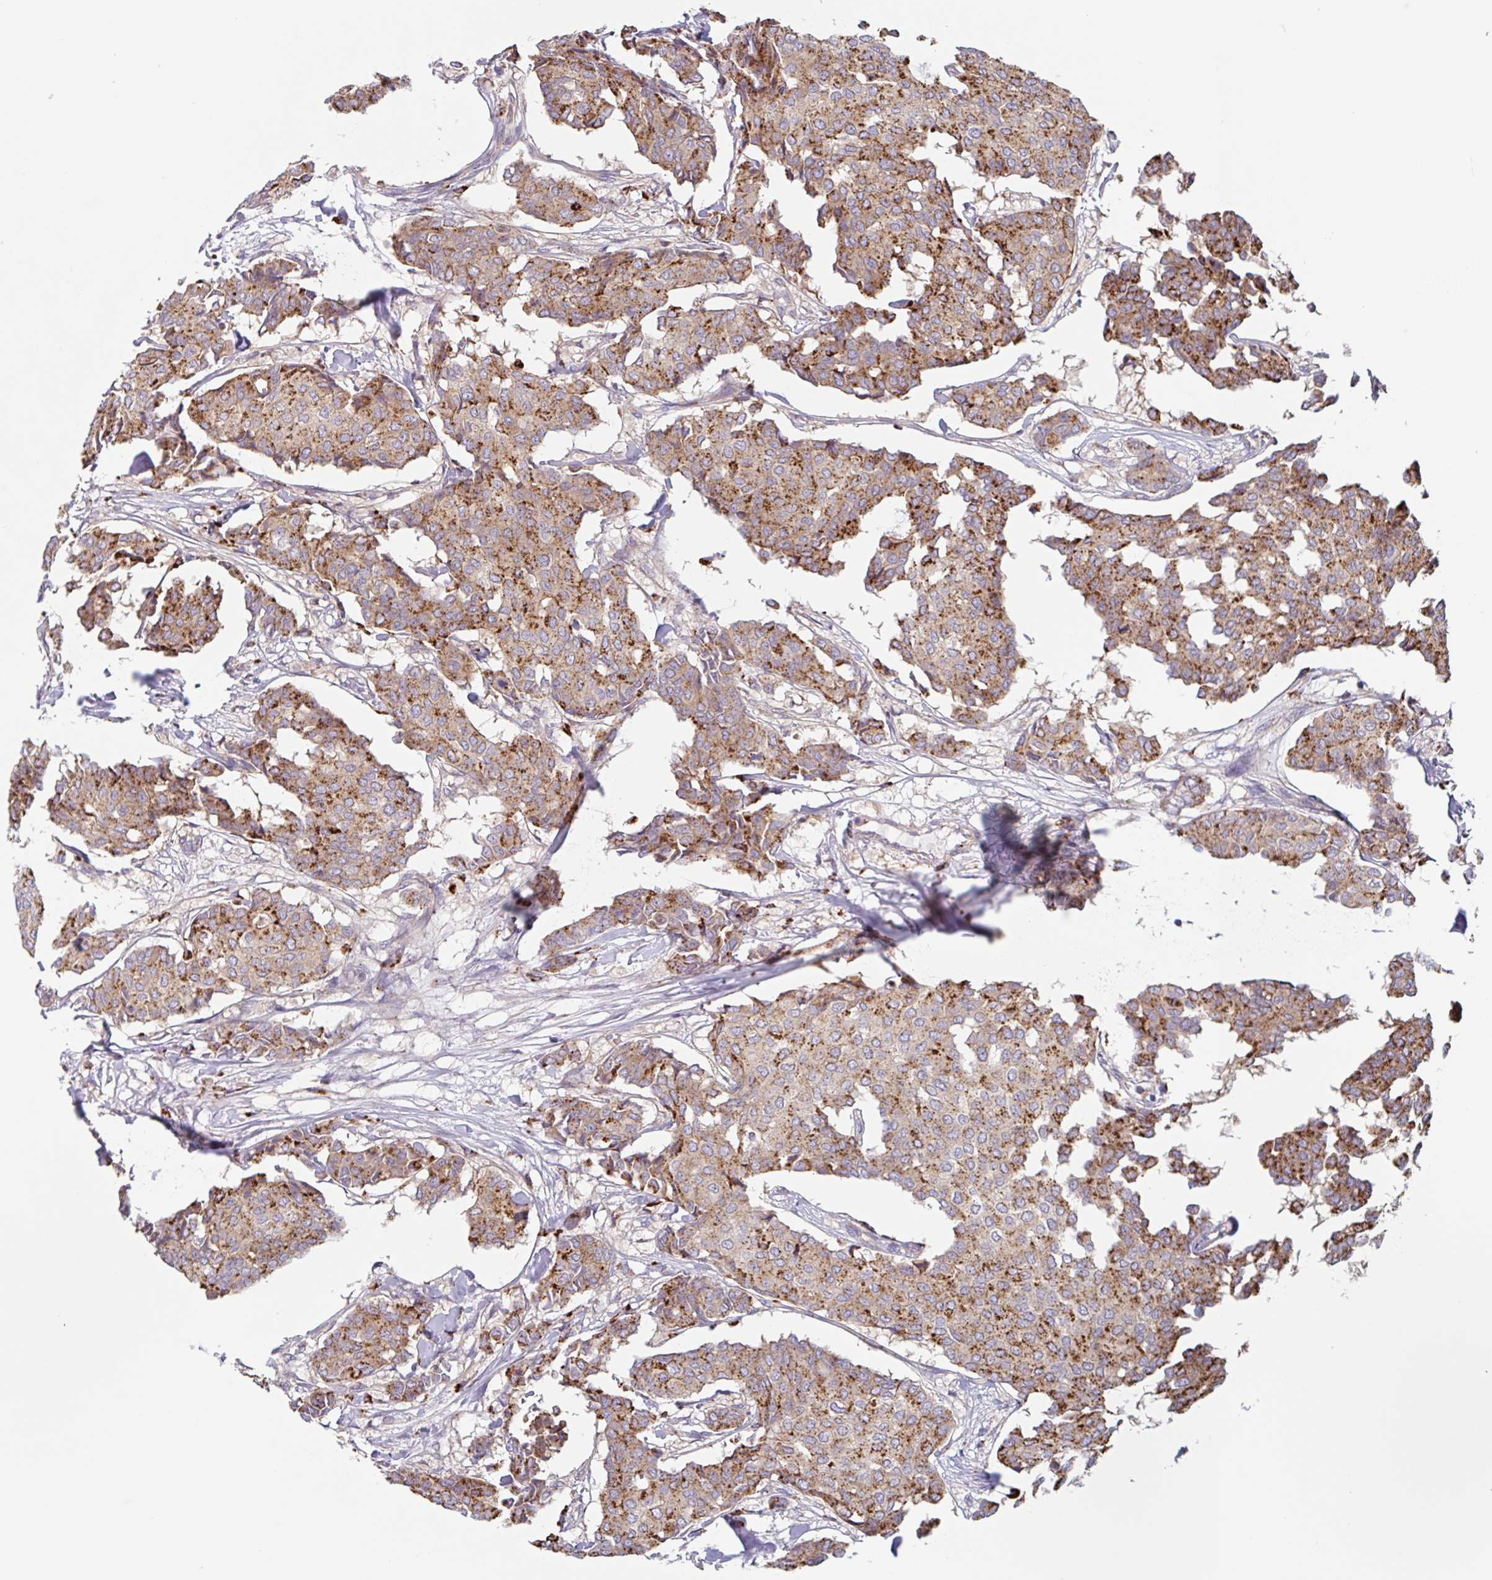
{"staining": {"intensity": "moderate", "quantity": ">75%", "location": "cytoplasmic/membranous"}, "tissue": "breast cancer", "cell_type": "Tumor cells", "image_type": "cancer", "snomed": [{"axis": "morphology", "description": "Duct carcinoma"}, {"axis": "topography", "description": "Breast"}], "caption": "Immunohistochemistry (DAB) staining of human breast cancer (intraductal carcinoma) shows moderate cytoplasmic/membranous protein staining in approximately >75% of tumor cells.", "gene": "LENG9", "patient": {"sex": "female", "age": 75}}